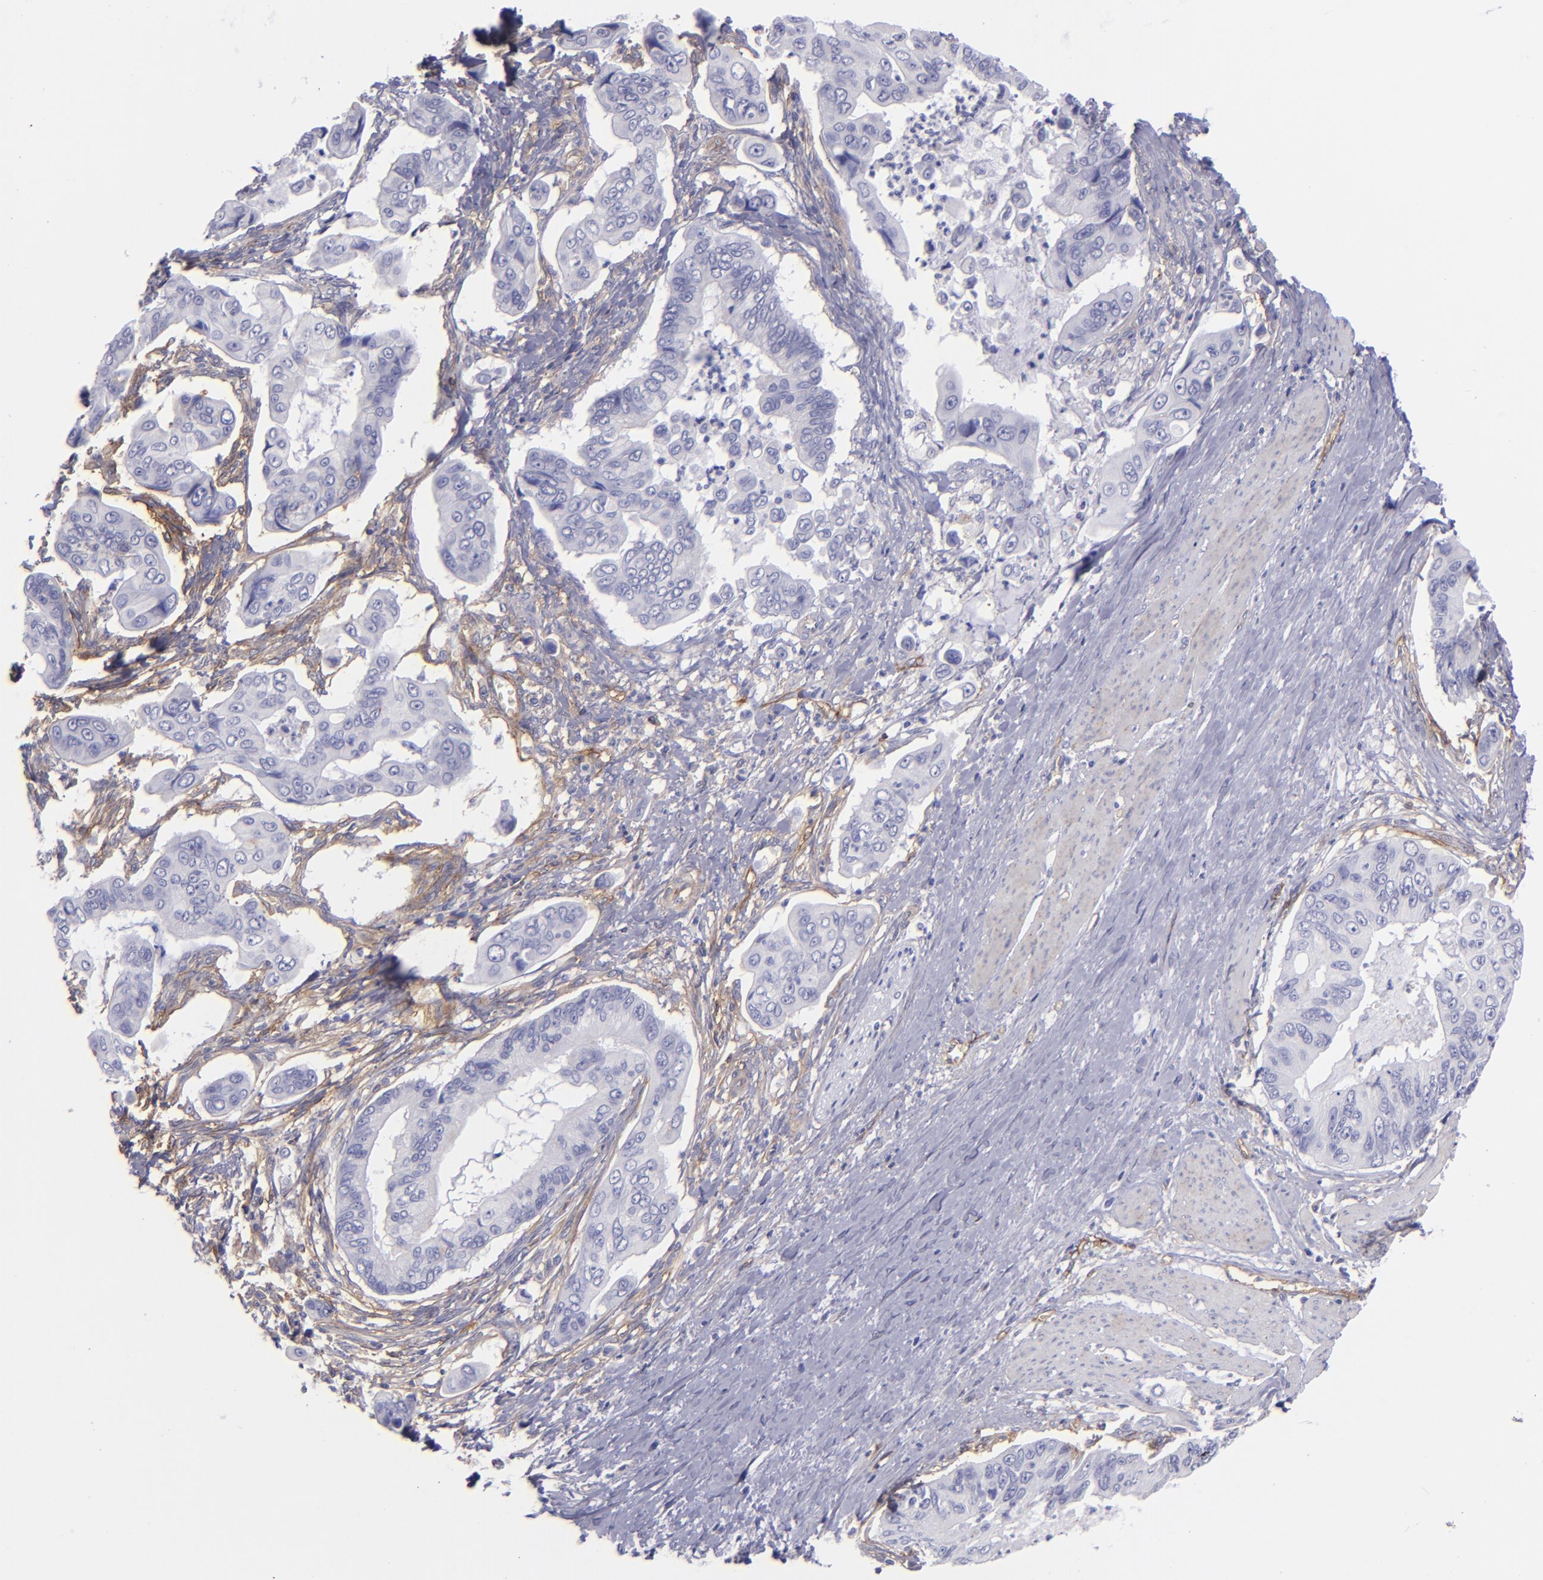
{"staining": {"intensity": "negative", "quantity": "none", "location": "none"}, "tissue": "stomach cancer", "cell_type": "Tumor cells", "image_type": "cancer", "snomed": [{"axis": "morphology", "description": "Adenocarcinoma, NOS"}, {"axis": "topography", "description": "Stomach, upper"}], "caption": "High magnification brightfield microscopy of stomach cancer stained with DAB (3,3'-diaminobenzidine) (brown) and counterstained with hematoxylin (blue): tumor cells show no significant positivity.", "gene": "ENTPD1", "patient": {"sex": "male", "age": 80}}